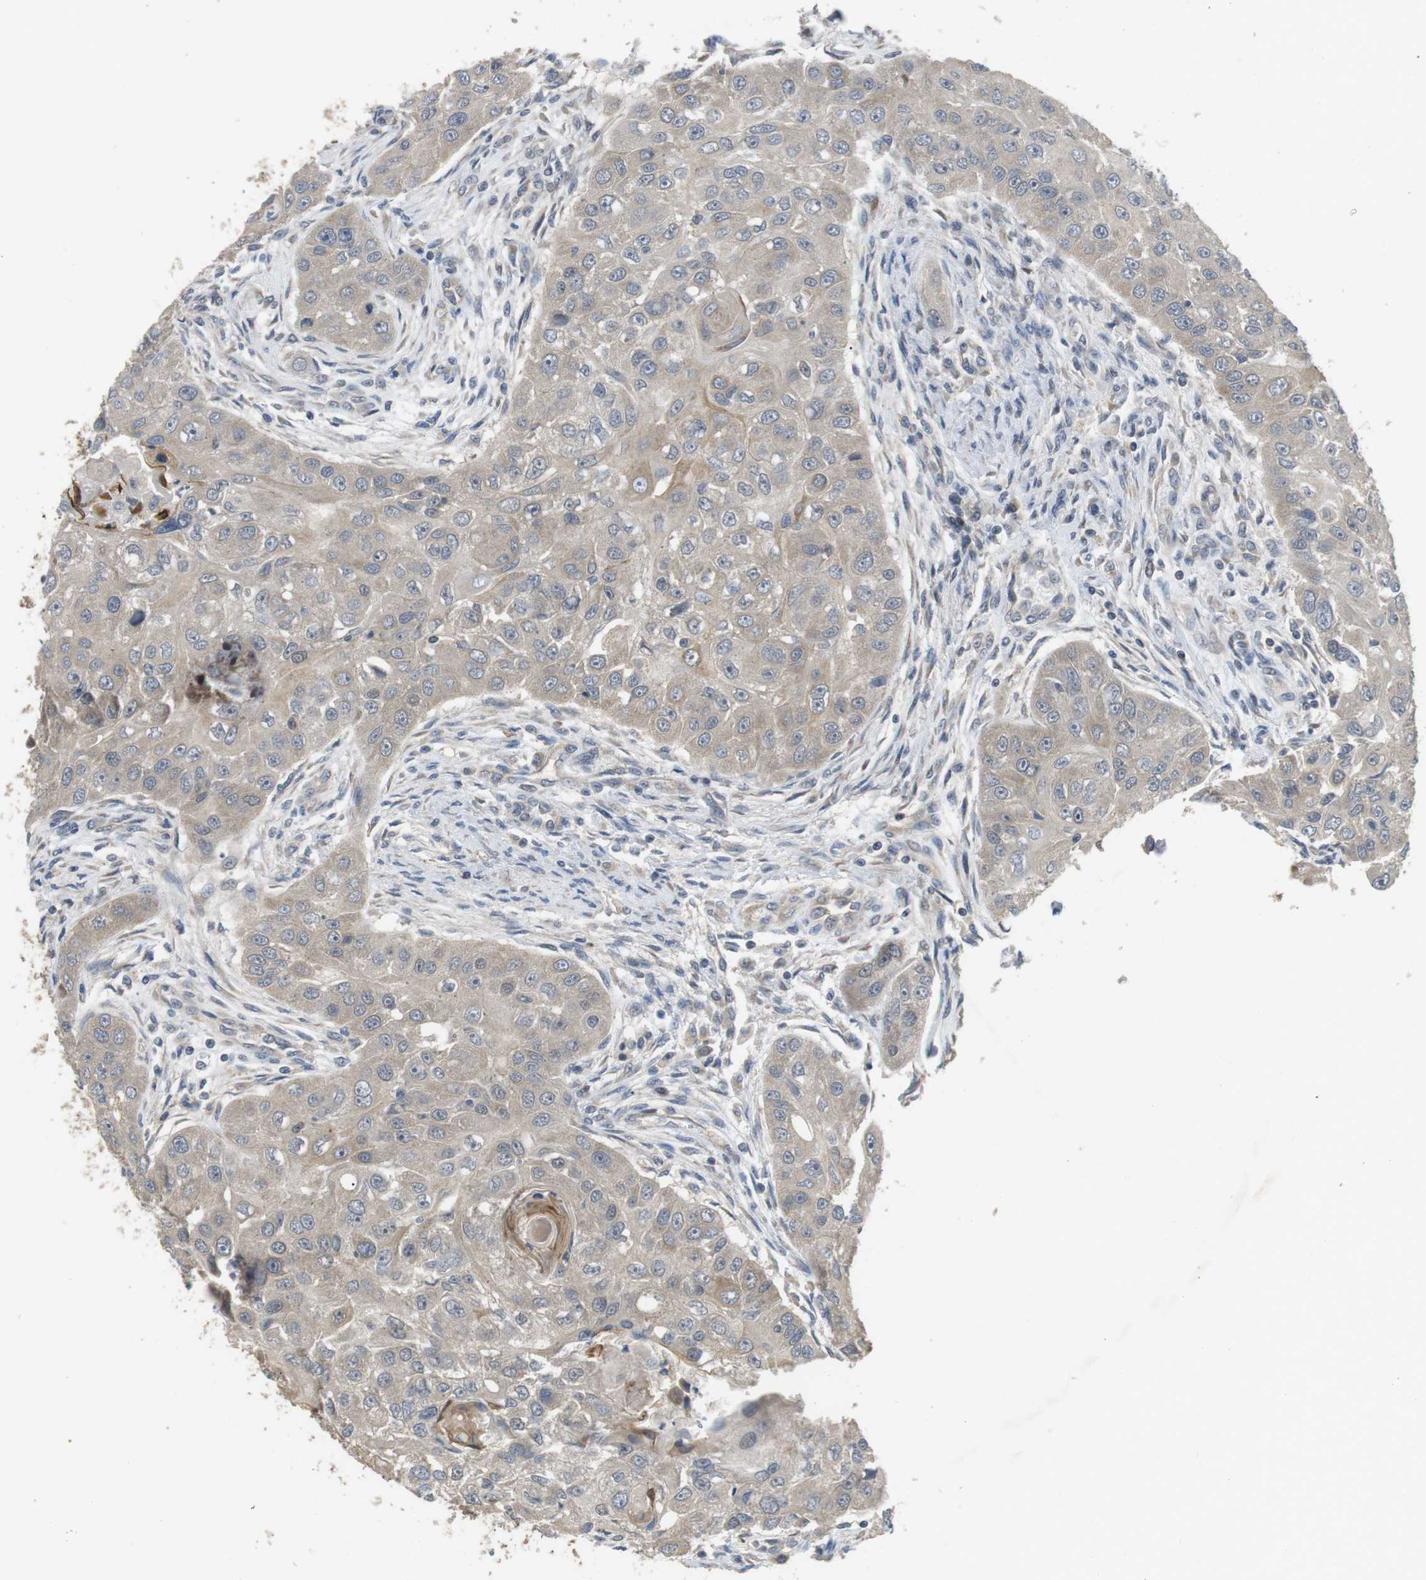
{"staining": {"intensity": "negative", "quantity": "none", "location": "none"}, "tissue": "head and neck cancer", "cell_type": "Tumor cells", "image_type": "cancer", "snomed": [{"axis": "morphology", "description": "Normal tissue, NOS"}, {"axis": "morphology", "description": "Squamous cell carcinoma, NOS"}, {"axis": "topography", "description": "Skeletal muscle"}, {"axis": "topography", "description": "Head-Neck"}], "caption": "Head and neck squamous cell carcinoma stained for a protein using IHC demonstrates no positivity tumor cells.", "gene": "ADGRL3", "patient": {"sex": "male", "age": 51}}